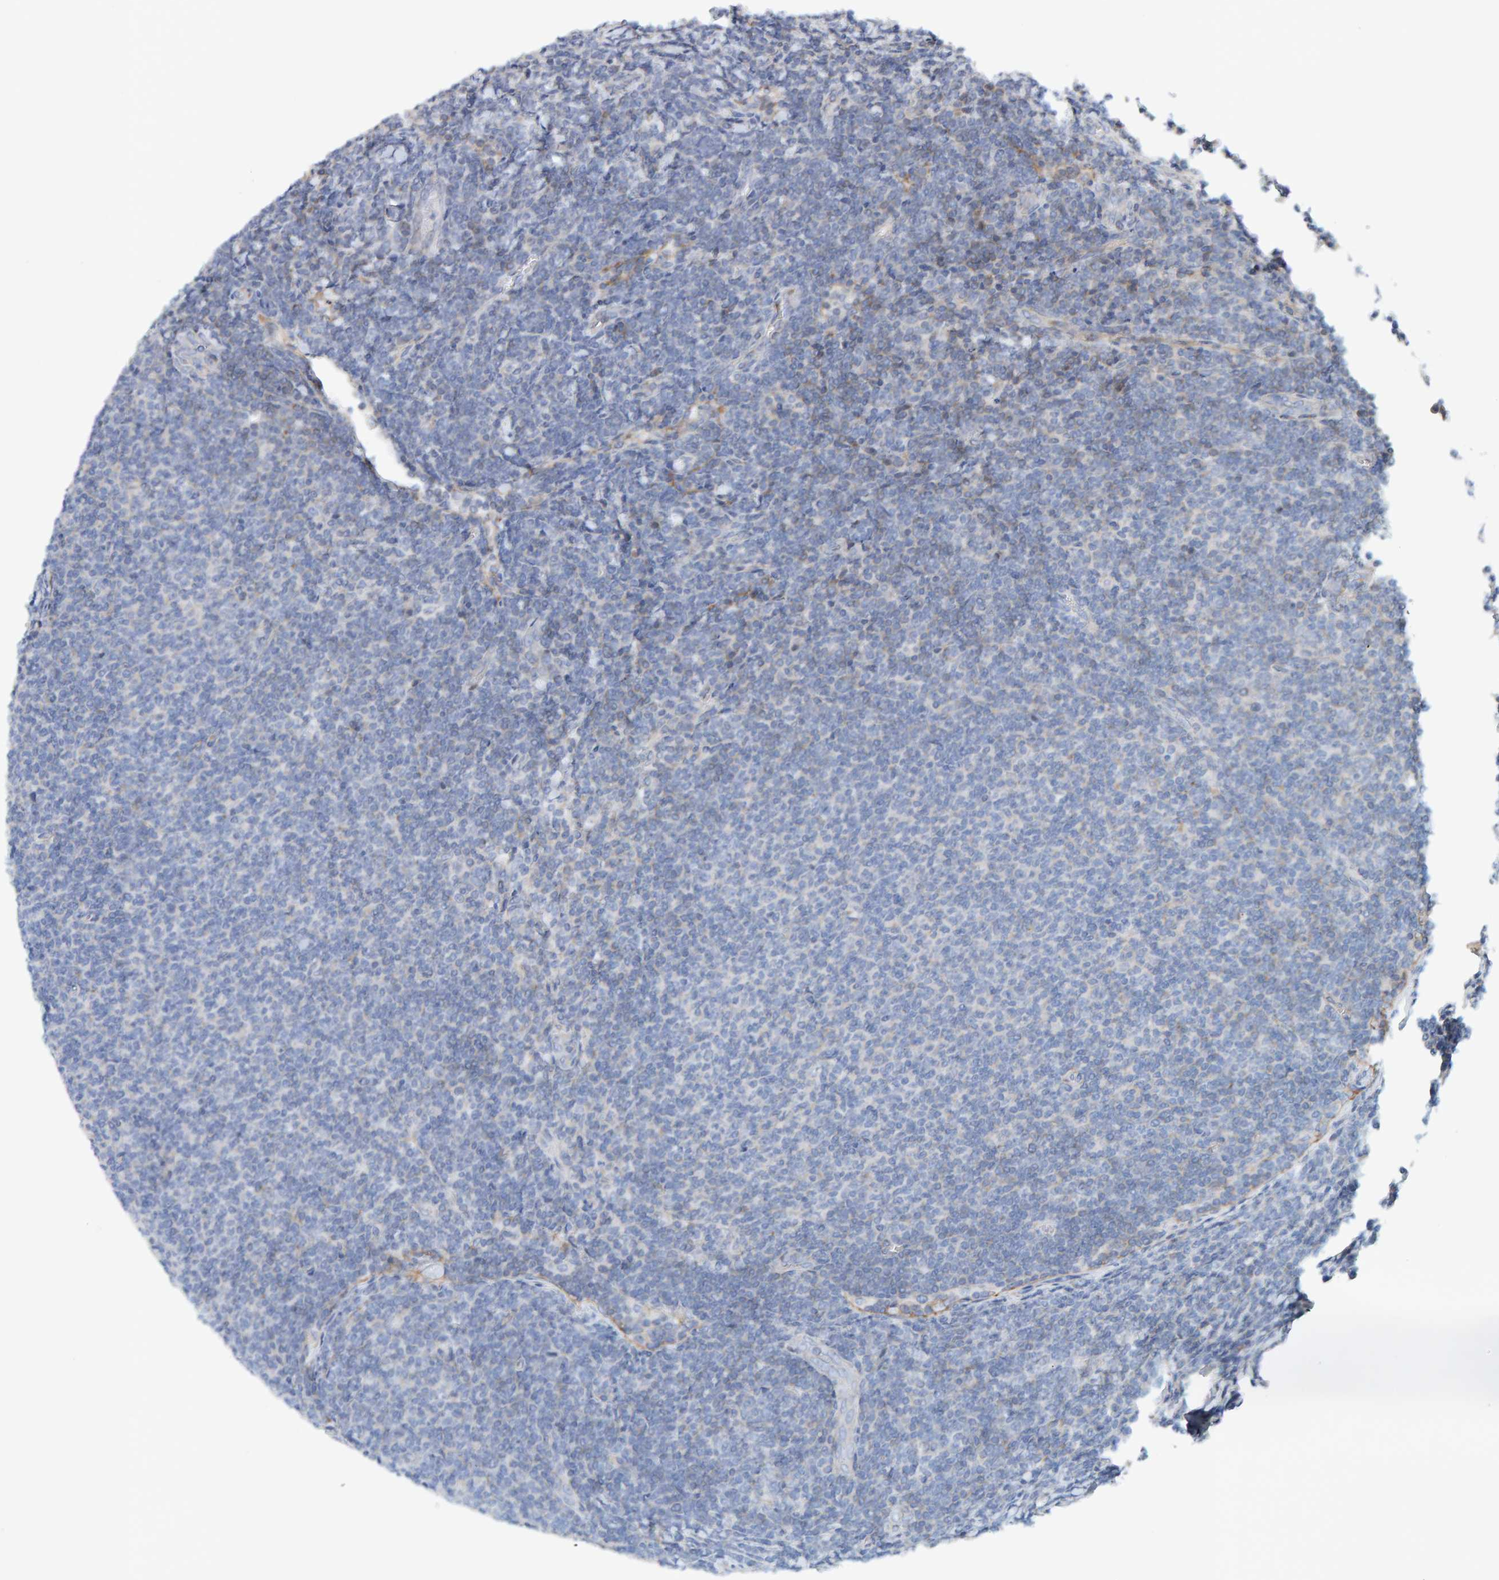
{"staining": {"intensity": "negative", "quantity": "none", "location": "none"}, "tissue": "lymphoma", "cell_type": "Tumor cells", "image_type": "cancer", "snomed": [{"axis": "morphology", "description": "Malignant lymphoma, non-Hodgkin's type, Low grade"}, {"axis": "topography", "description": "Lymph node"}], "caption": "High power microscopy image of an immunohistochemistry photomicrograph of low-grade malignant lymphoma, non-Hodgkin's type, revealing no significant staining in tumor cells.", "gene": "RGP1", "patient": {"sex": "male", "age": 66}}